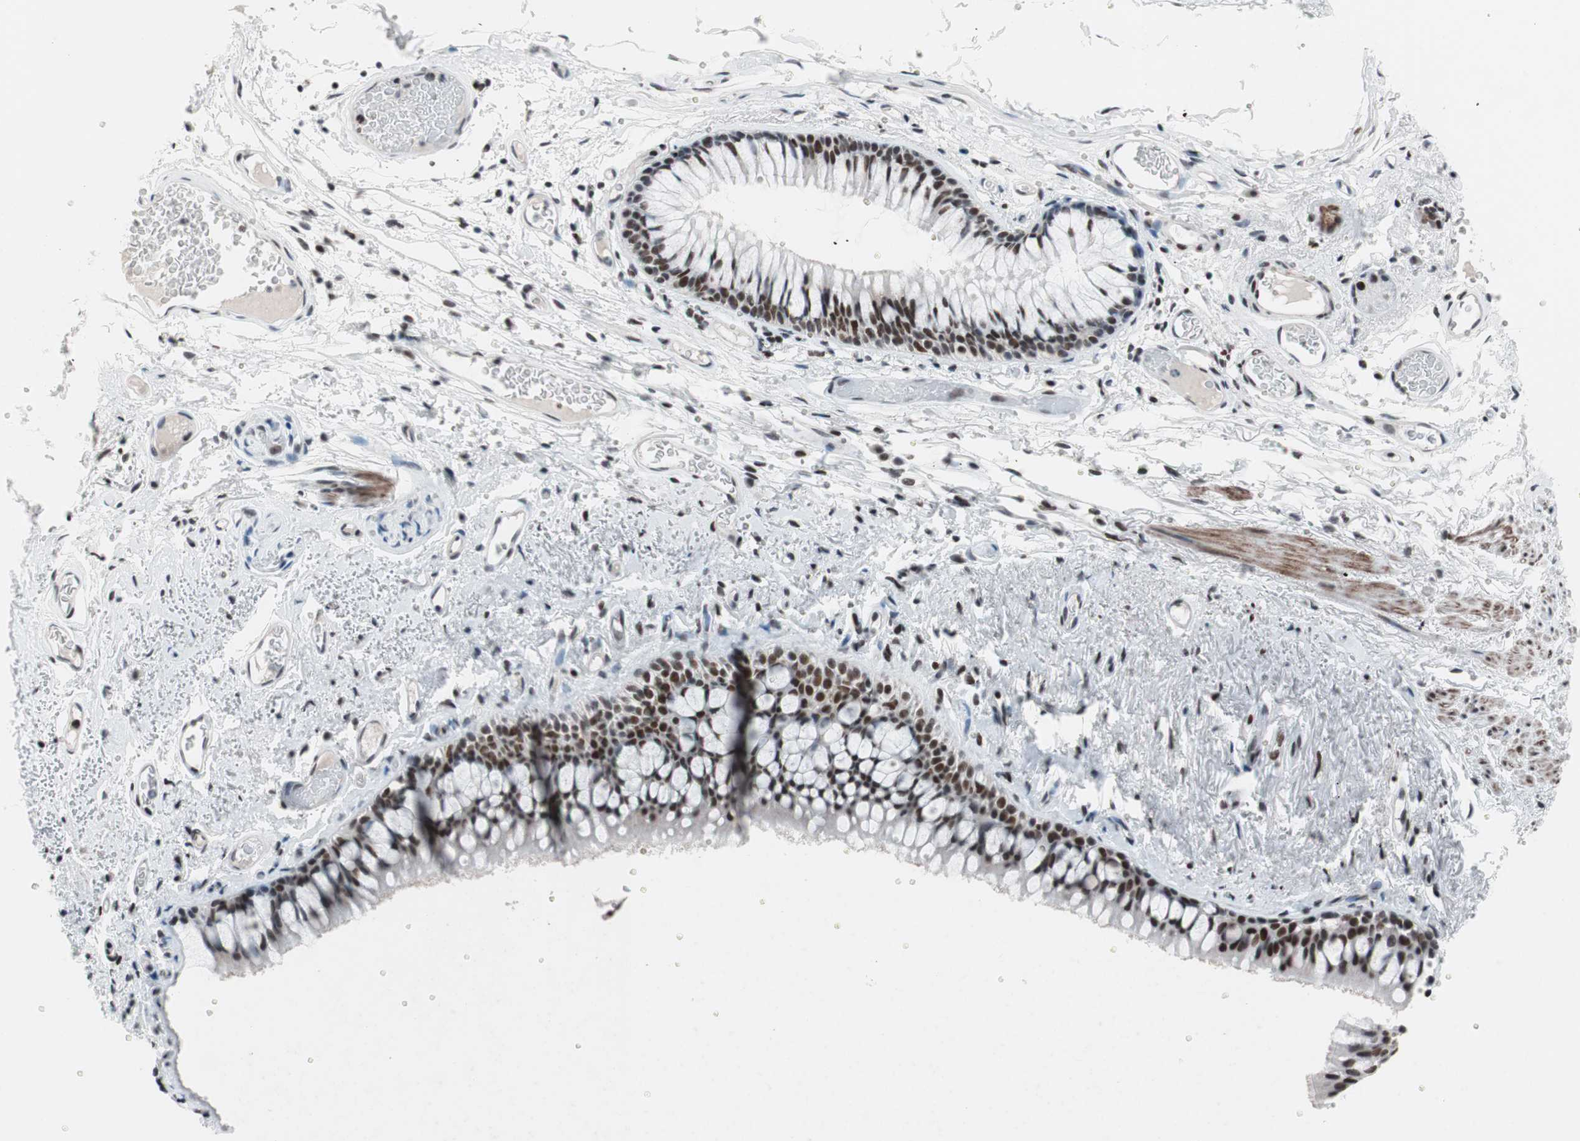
{"staining": {"intensity": "strong", "quantity": ">75%", "location": "nuclear"}, "tissue": "bronchus", "cell_type": "Respiratory epithelial cells", "image_type": "normal", "snomed": [{"axis": "morphology", "description": "Normal tissue, NOS"}, {"axis": "topography", "description": "Bronchus"}], "caption": "A high-resolution histopathology image shows immunohistochemistry (IHC) staining of unremarkable bronchus, which displays strong nuclear staining in approximately >75% of respiratory epithelial cells.", "gene": "ARID1A", "patient": {"sex": "female", "age": 73}}